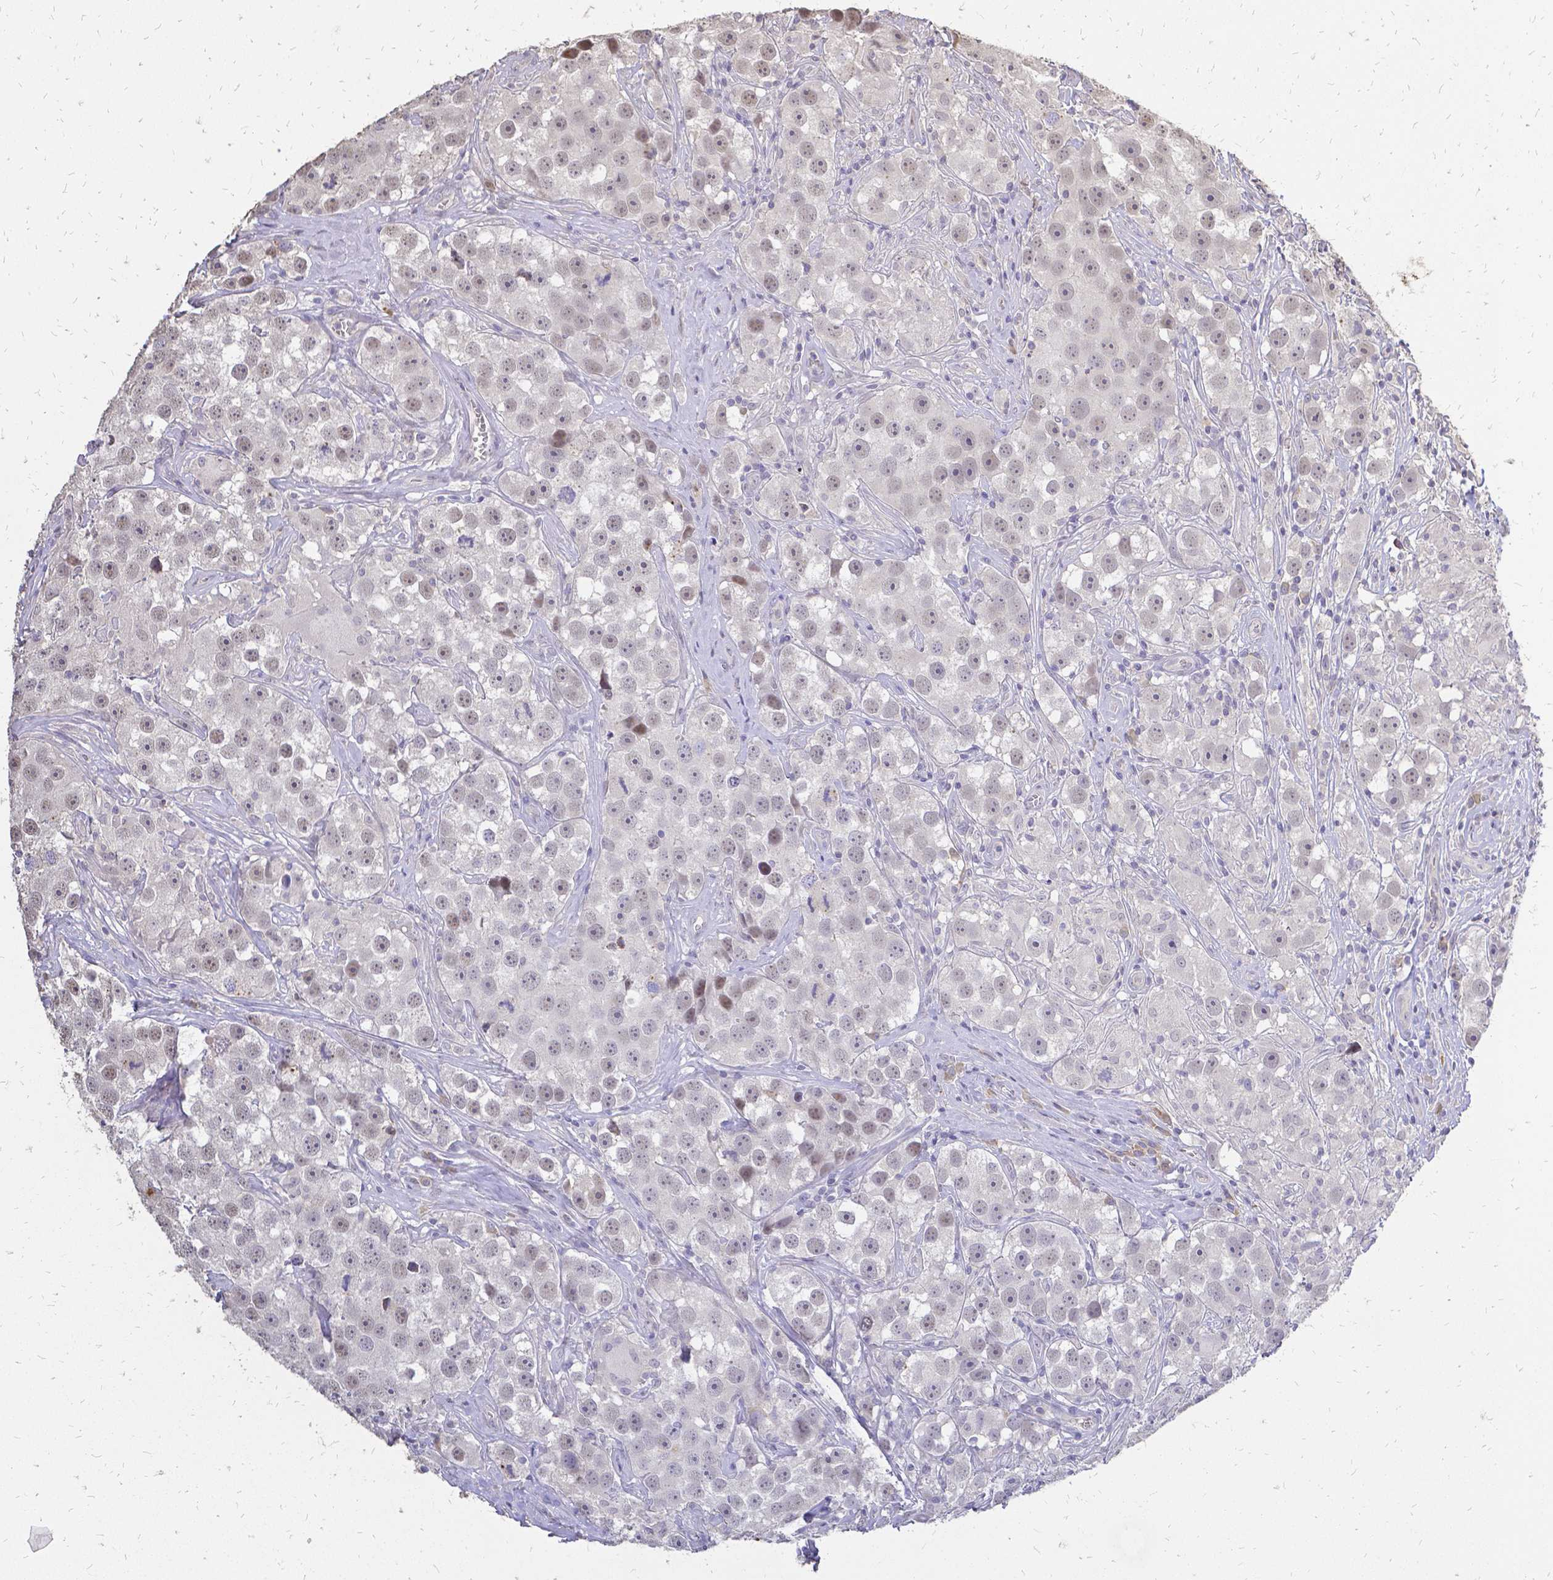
{"staining": {"intensity": "negative", "quantity": "none", "location": "none"}, "tissue": "testis cancer", "cell_type": "Tumor cells", "image_type": "cancer", "snomed": [{"axis": "morphology", "description": "Seminoma, NOS"}, {"axis": "topography", "description": "Testis"}], "caption": "Testis cancer (seminoma) was stained to show a protein in brown. There is no significant expression in tumor cells.", "gene": "CIB1", "patient": {"sex": "male", "age": 49}}